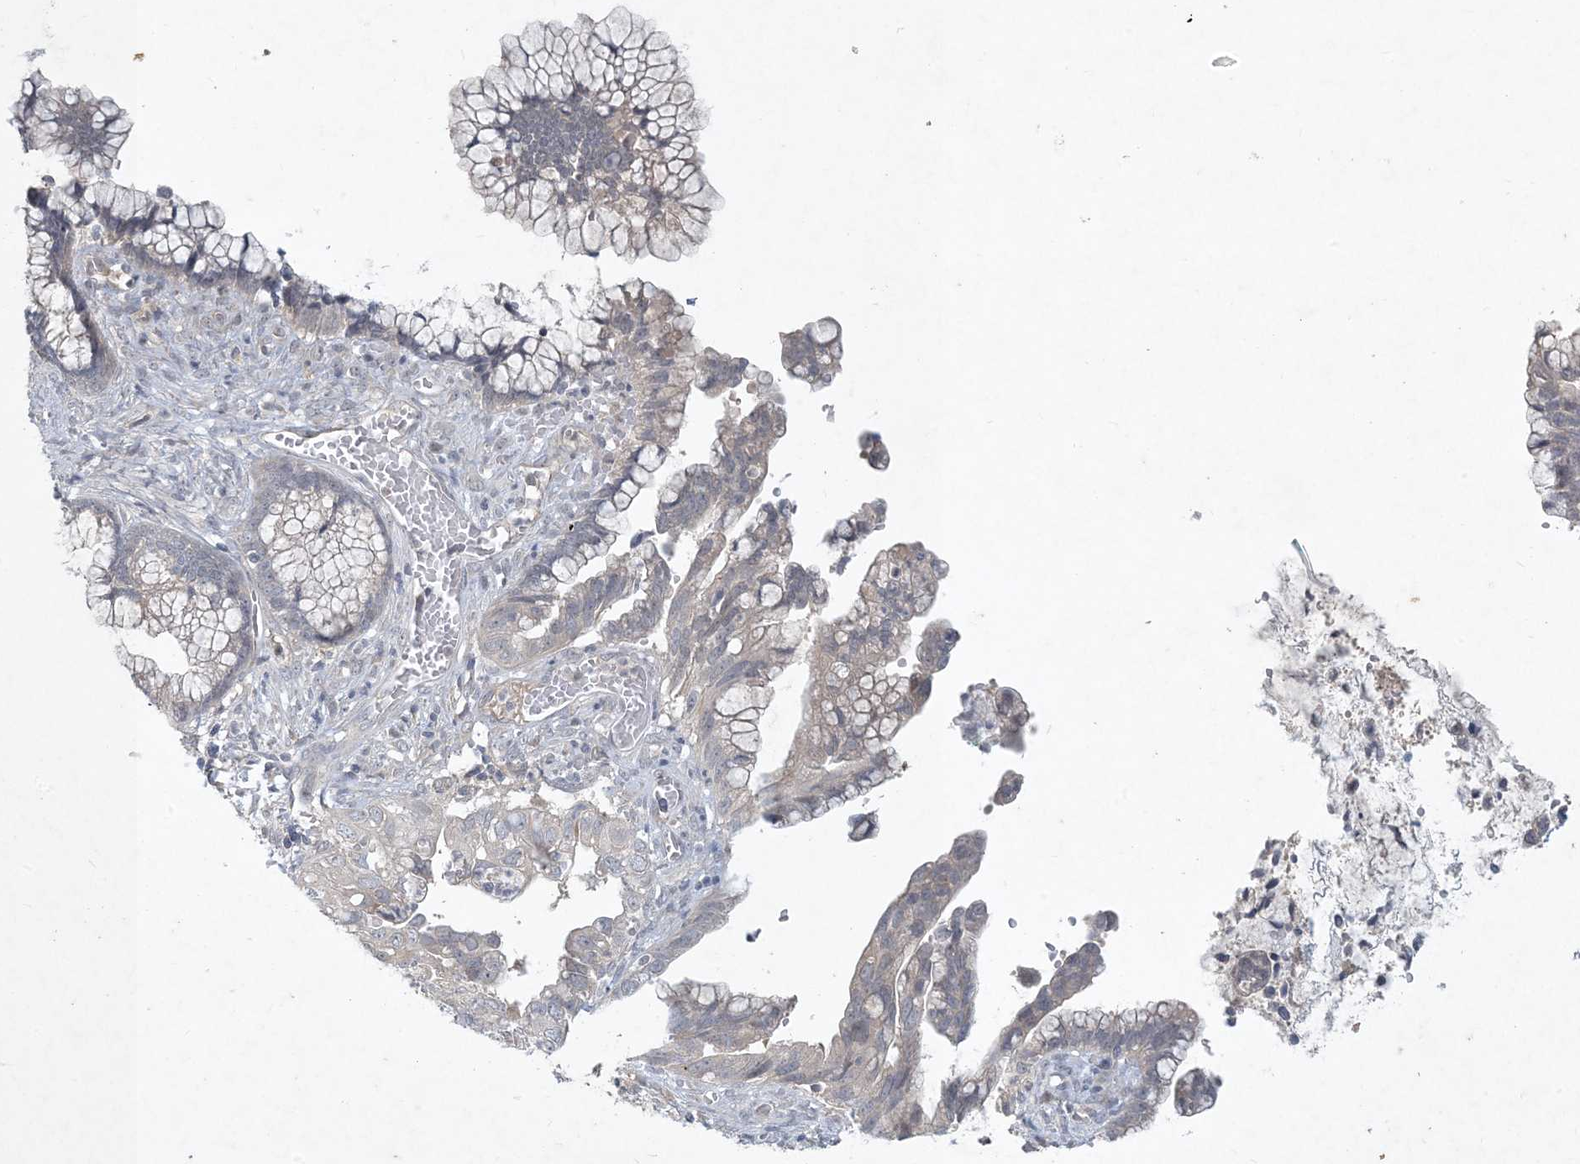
{"staining": {"intensity": "negative", "quantity": "none", "location": "none"}, "tissue": "cervical cancer", "cell_type": "Tumor cells", "image_type": "cancer", "snomed": [{"axis": "morphology", "description": "Adenocarcinoma, NOS"}, {"axis": "topography", "description": "Cervix"}], "caption": "DAB immunohistochemical staining of human cervical cancer (adenocarcinoma) shows no significant positivity in tumor cells.", "gene": "CDS1", "patient": {"sex": "female", "age": 44}}